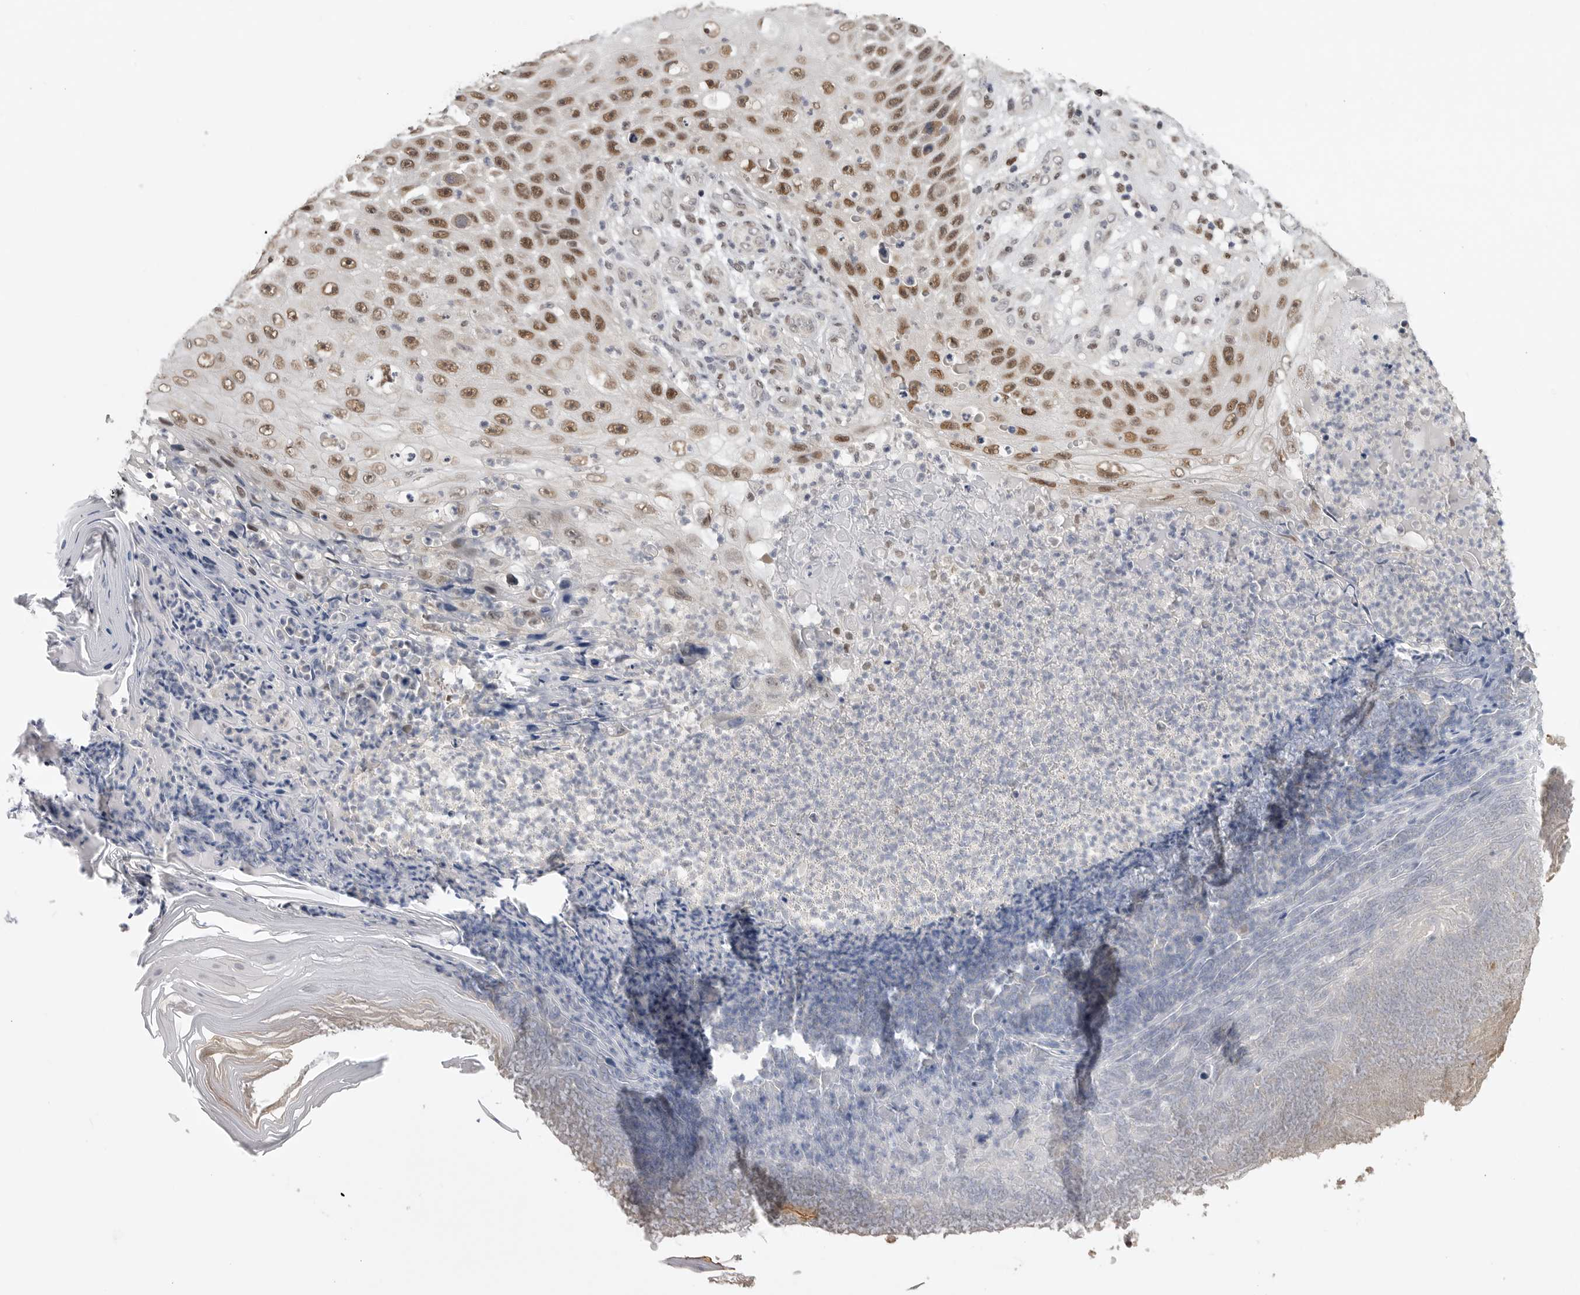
{"staining": {"intensity": "strong", "quantity": ">75%", "location": "nuclear"}, "tissue": "skin cancer", "cell_type": "Tumor cells", "image_type": "cancer", "snomed": [{"axis": "morphology", "description": "Squamous cell carcinoma, NOS"}, {"axis": "topography", "description": "Skin"}], "caption": "Strong nuclear protein staining is identified in about >75% of tumor cells in skin cancer.", "gene": "SMARCC1", "patient": {"sex": "female", "age": 88}}